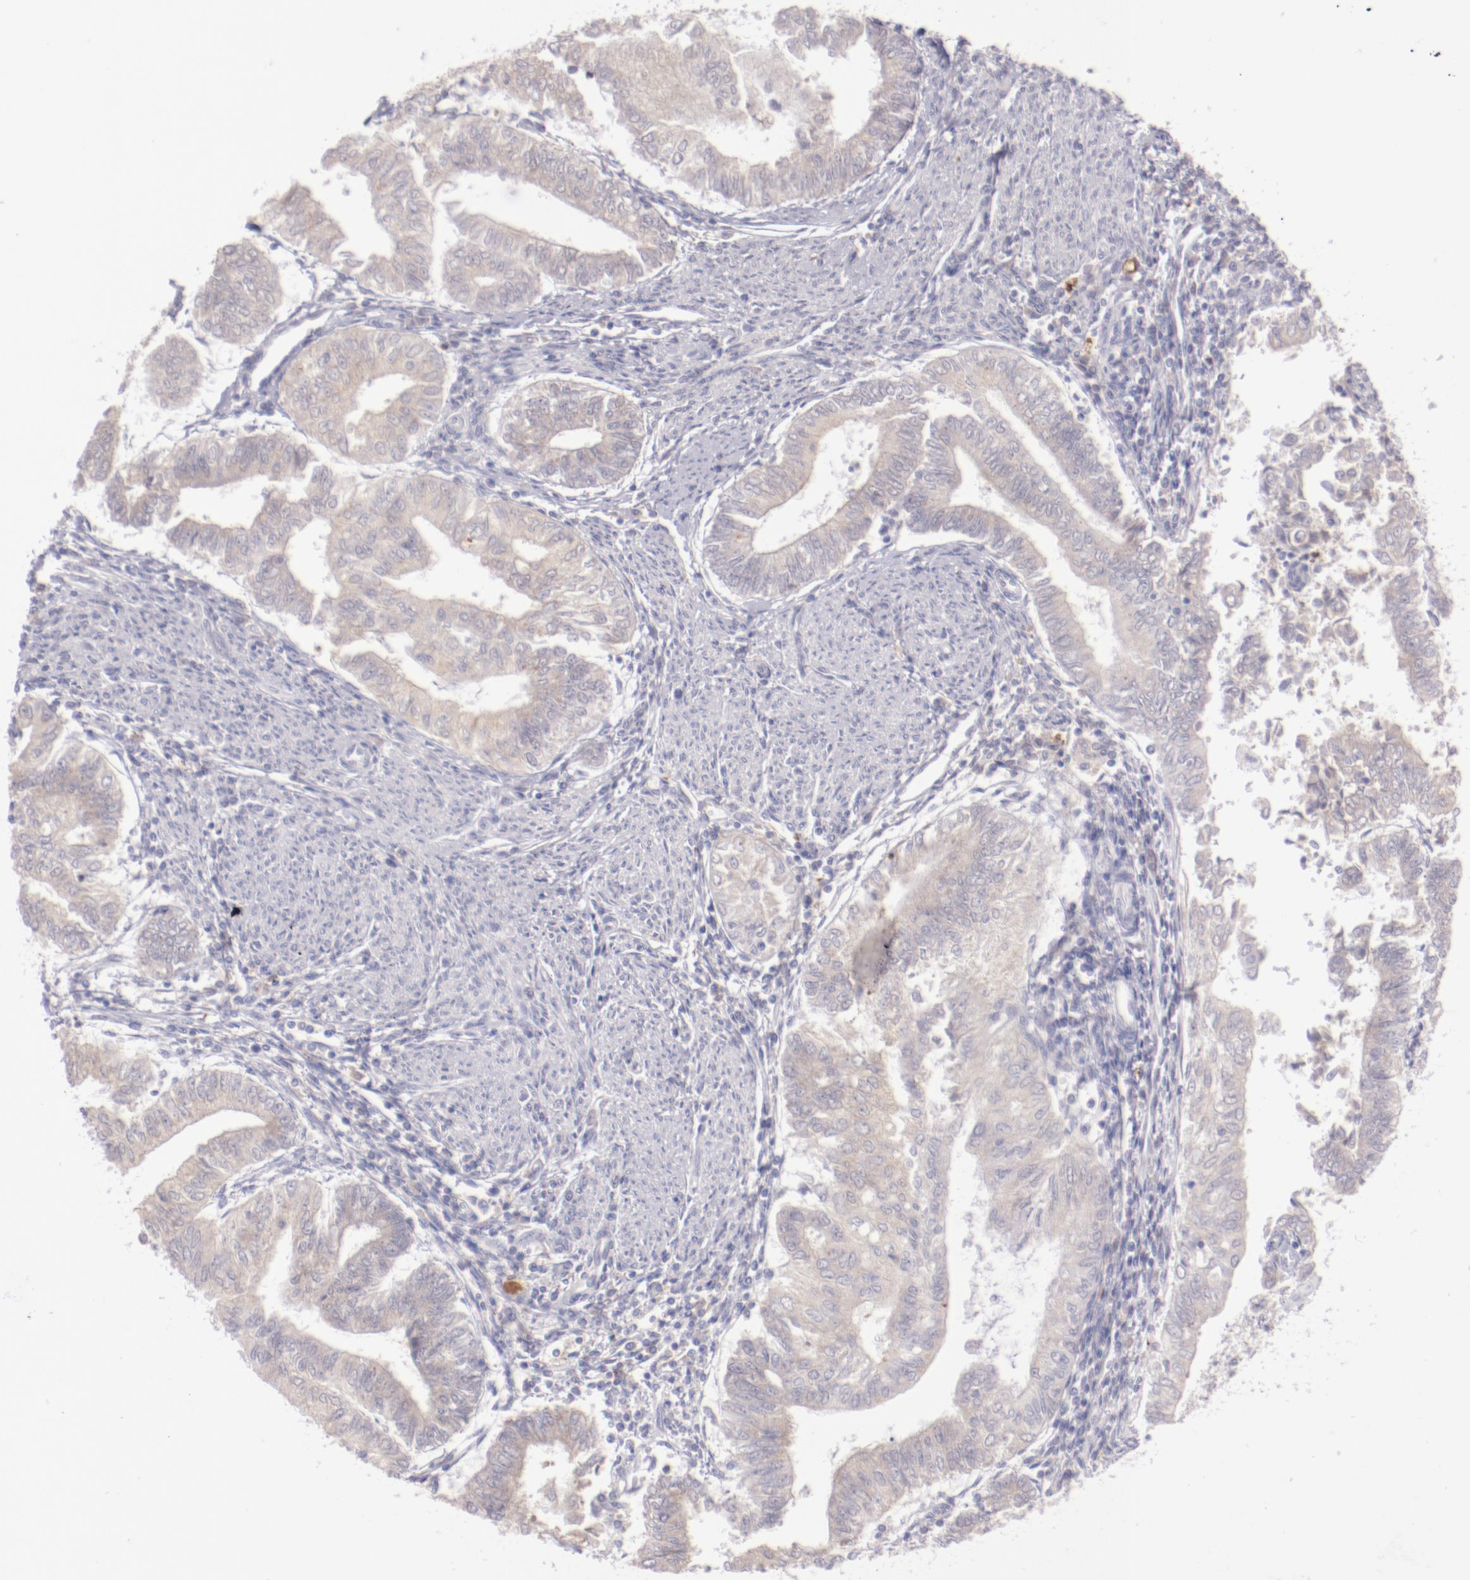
{"staining": {"intensity": "weak", "quantity": ">75%", "location": "cytoplasmic/membranous"}, "tissue": "endometrial cancer", "cell_type": "Tumor cells", "image_type": "cancer", "snomed": [{"axis": "morphology", "description": "Adenocarcinoma, NOS"}, {"axis": "topography", "description": "Endometrium"}], "caption": "Endometrial cancer (adenocarcinoma) tissue reveals weak cytoplasmic/membranous positivity in approximately >75% of tumor cells, visualized by immunohistochemistry.", "gene": "TRAF3", "patient": {"sex": "female", "age": 66}}